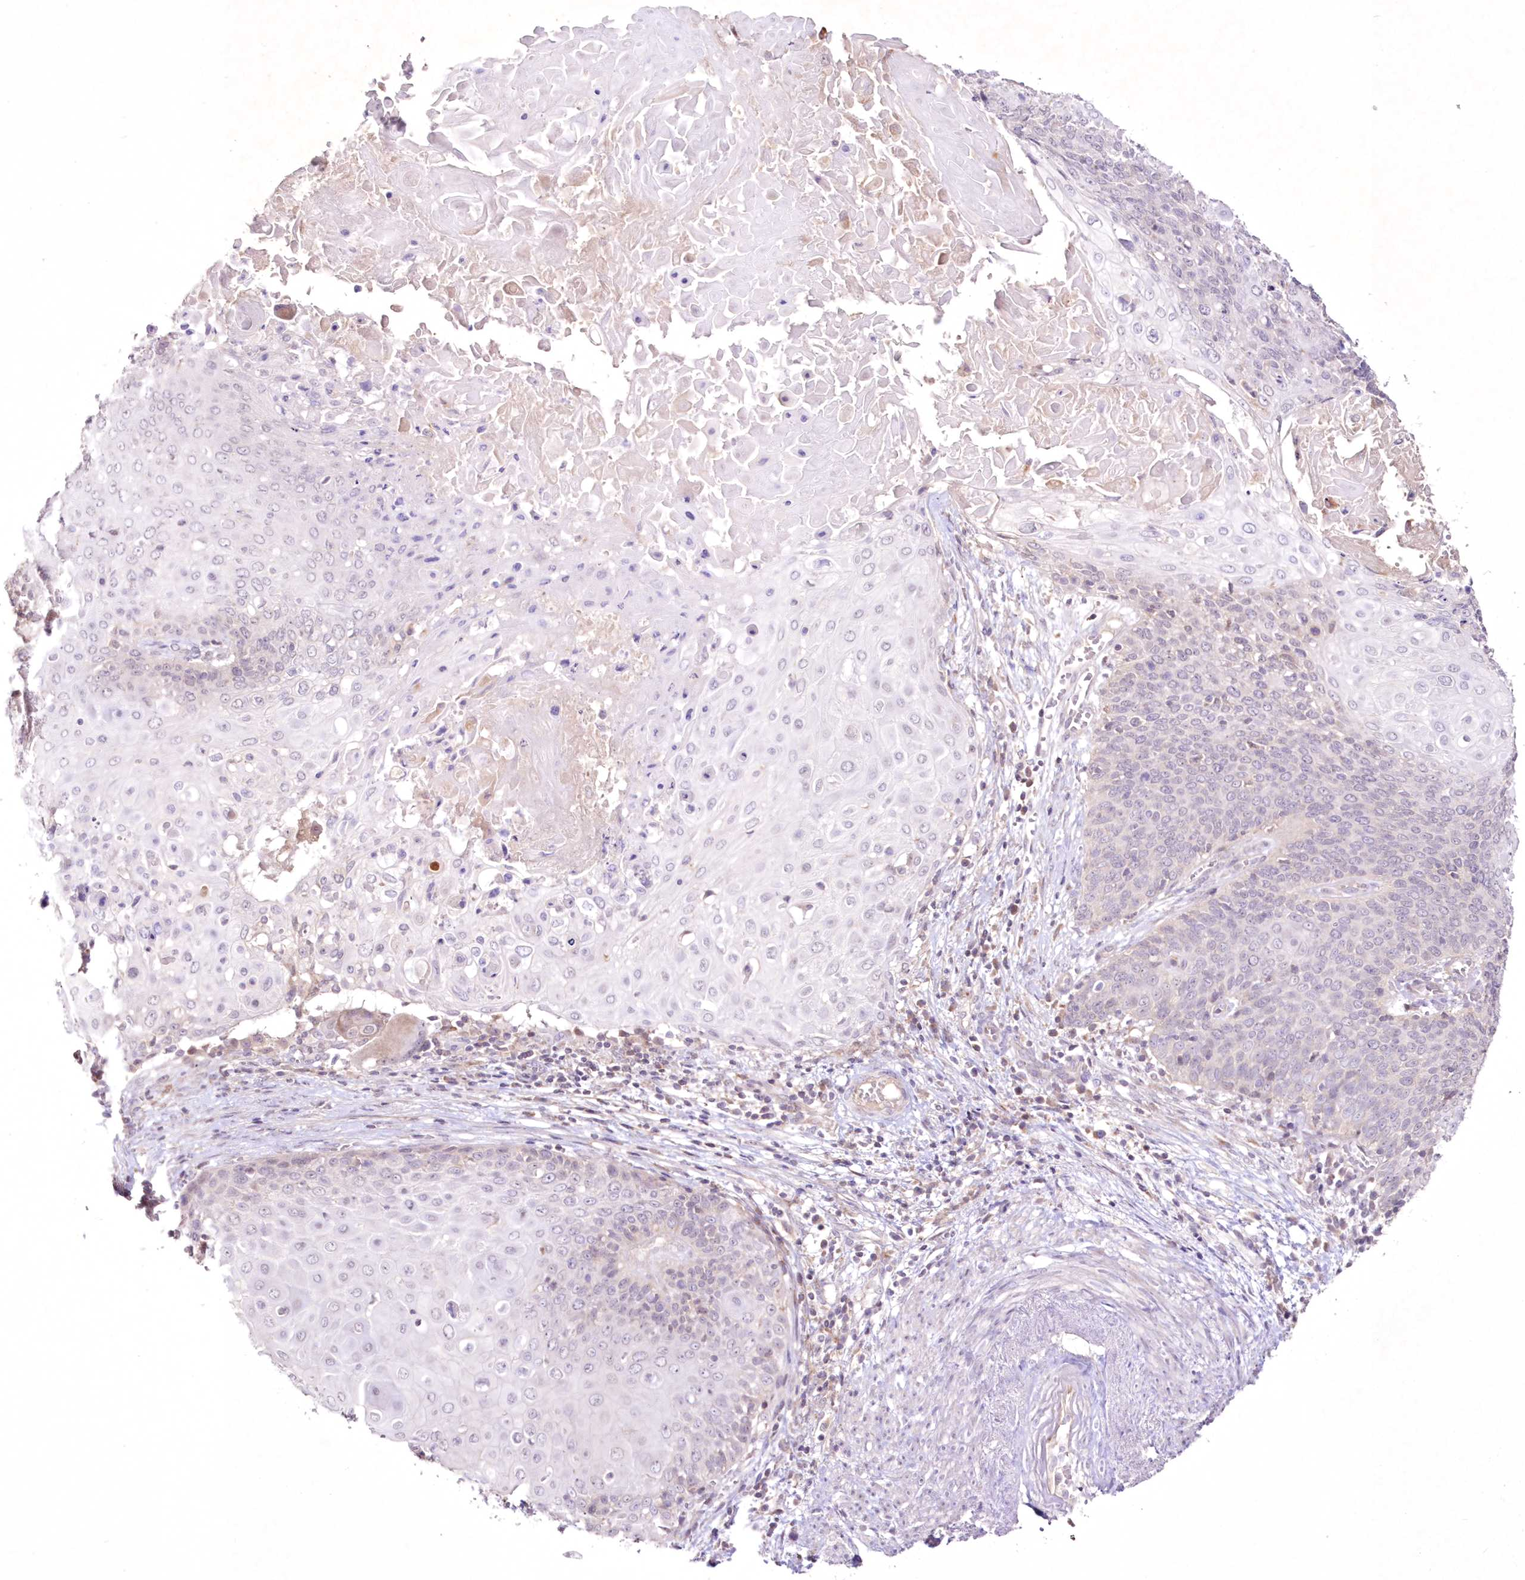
{"staining": {"intensity": "negative", "quantity": "none", "location": "none"}, "tissue": "cervical cancer", "cell_type": "Tumor cells", "image_type": "cancer", "snomed": [{"axis": "morphology", "description": "Squamous cell carcinoma, NOS"}, {"axis": "topography", "description": "Cervix"}], "caption": "The histopathology image shows no staining of tumor cells in cervical cancer (squamous cell carcinoma). Nuclei are stained in blue.", "gene": "NEU4", "patient": {"sex": "female", "age": 39}}